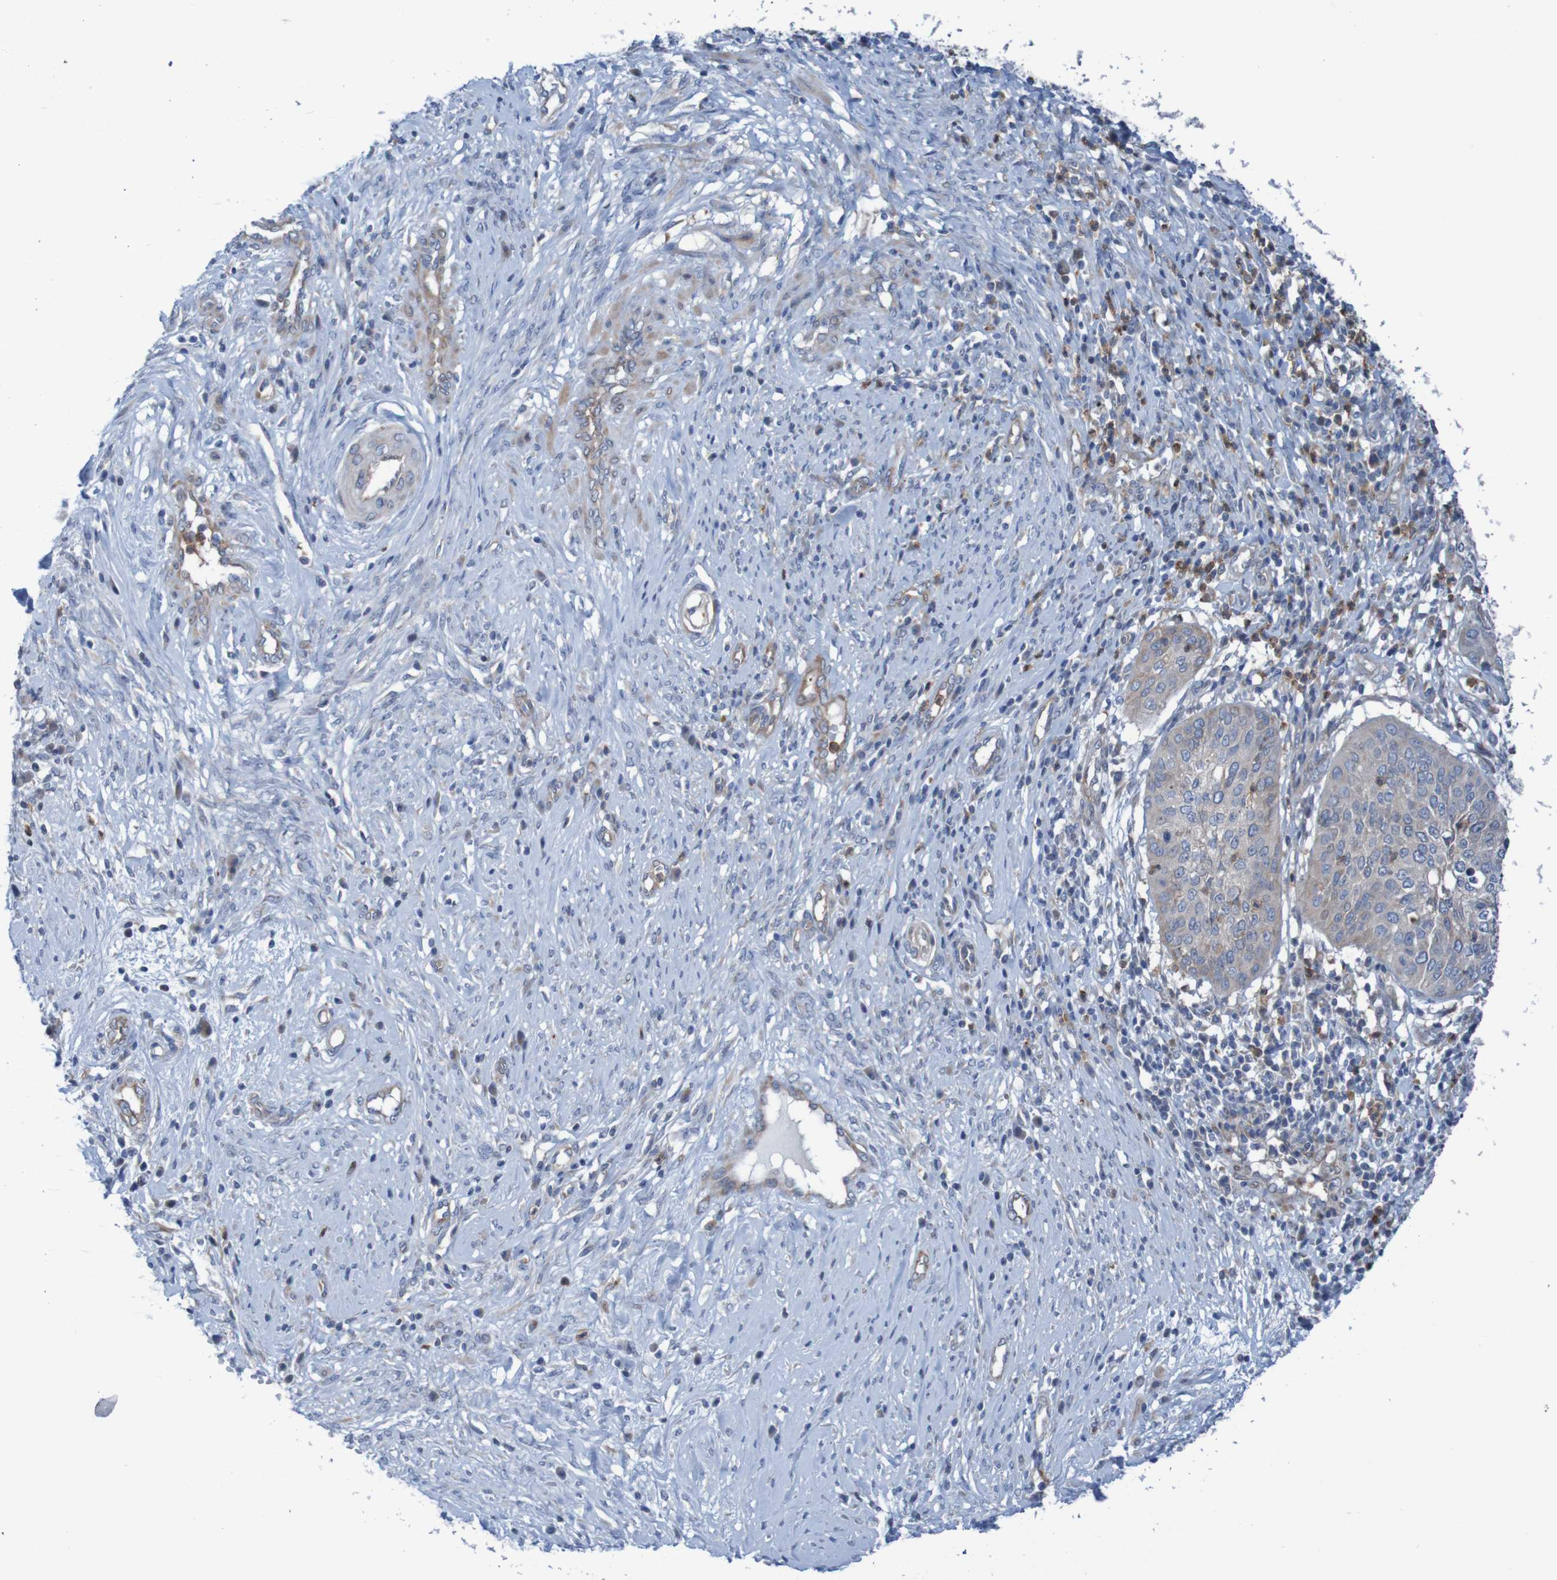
{"staining": {"intensity": "weak", "quantity": ">75%", "location": "cytoplasmic/membranous"}, "tissue": "cervical cancer", "cell_type": "Tumor cells", "image_type": "cancer", "snomed": [{"axis": "morphology", "description": "Normal tissue, NOS"}, {"axis": "morphology", "description": "Squamous cell carcinoma, NOS"}, {"axis": "topography", "description": "Cervix"}], "caption": "Immunohistochemistry photomicrograph of cervical cancer (squamous cell carcinoma) stained for a protein (brown), which reveals low levels of weak cytoplasmic/membranous positivity in about >75% of tumor cells.", "gene": "ANGPT4", "patient": {"sex": "female", "age": 39}}